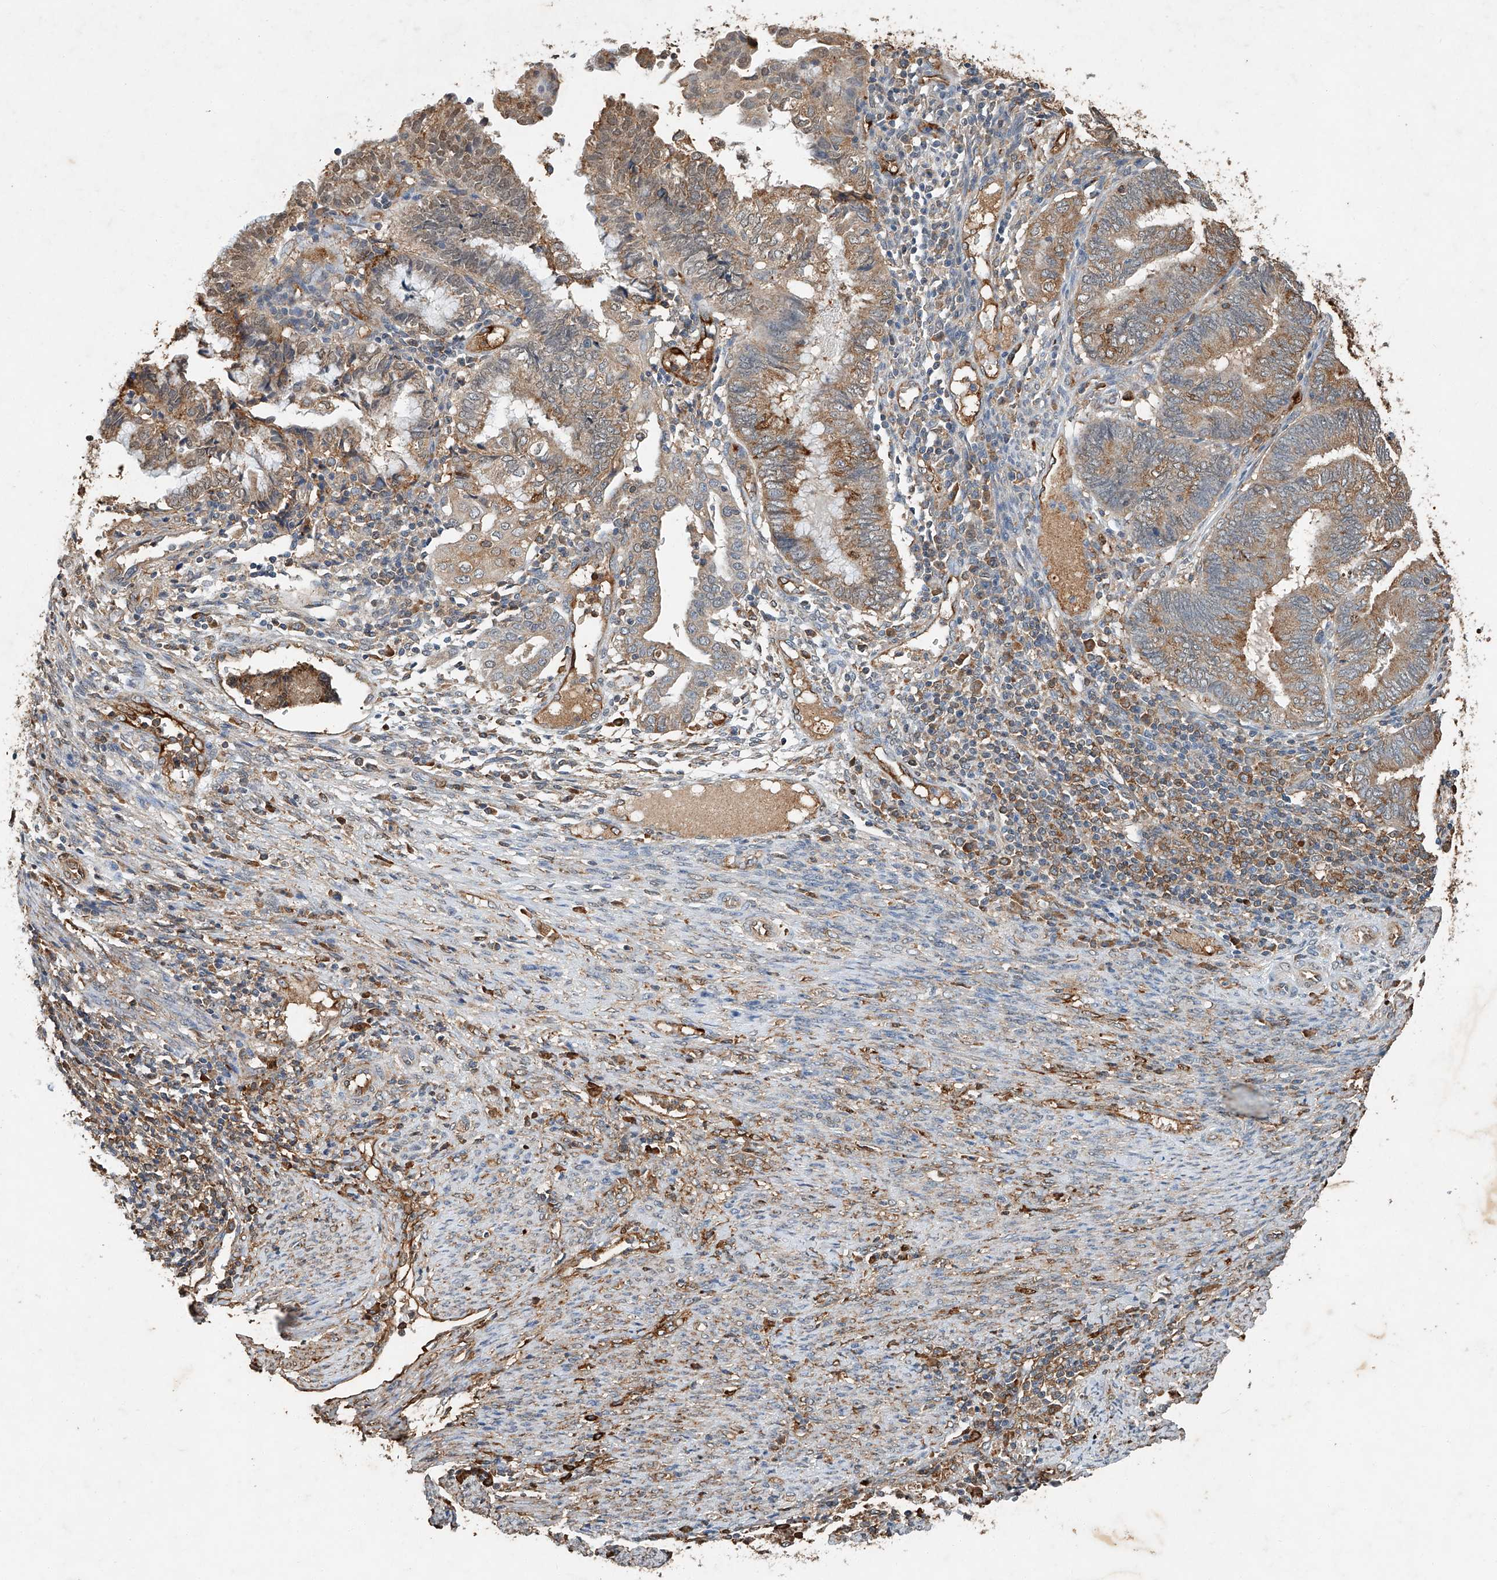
{"staining": {"intensity": "moderate", "quantity": ">75%", "location": "cytoplasmic/membranous"}, "tissue": "endometrial cancer", "cell_type": "Tumor cells", "image_type": "cancer", "snomed": [{"axis": "morphology", "description": "Adenocarcinoma, NOS"}, {"axis": "topography", "description": "Uterus"}, {"axis": "topography", "description": "Endometrium"}], "caption": "The histopathology image exhibits immunohistochemical staining of endometrial cancer. There is moderate cytoplasmic/membranous staining is present in about >75% of tumor cells.", "gene": "CTDP1", "patient": {"sex": "female", "age": 70}}